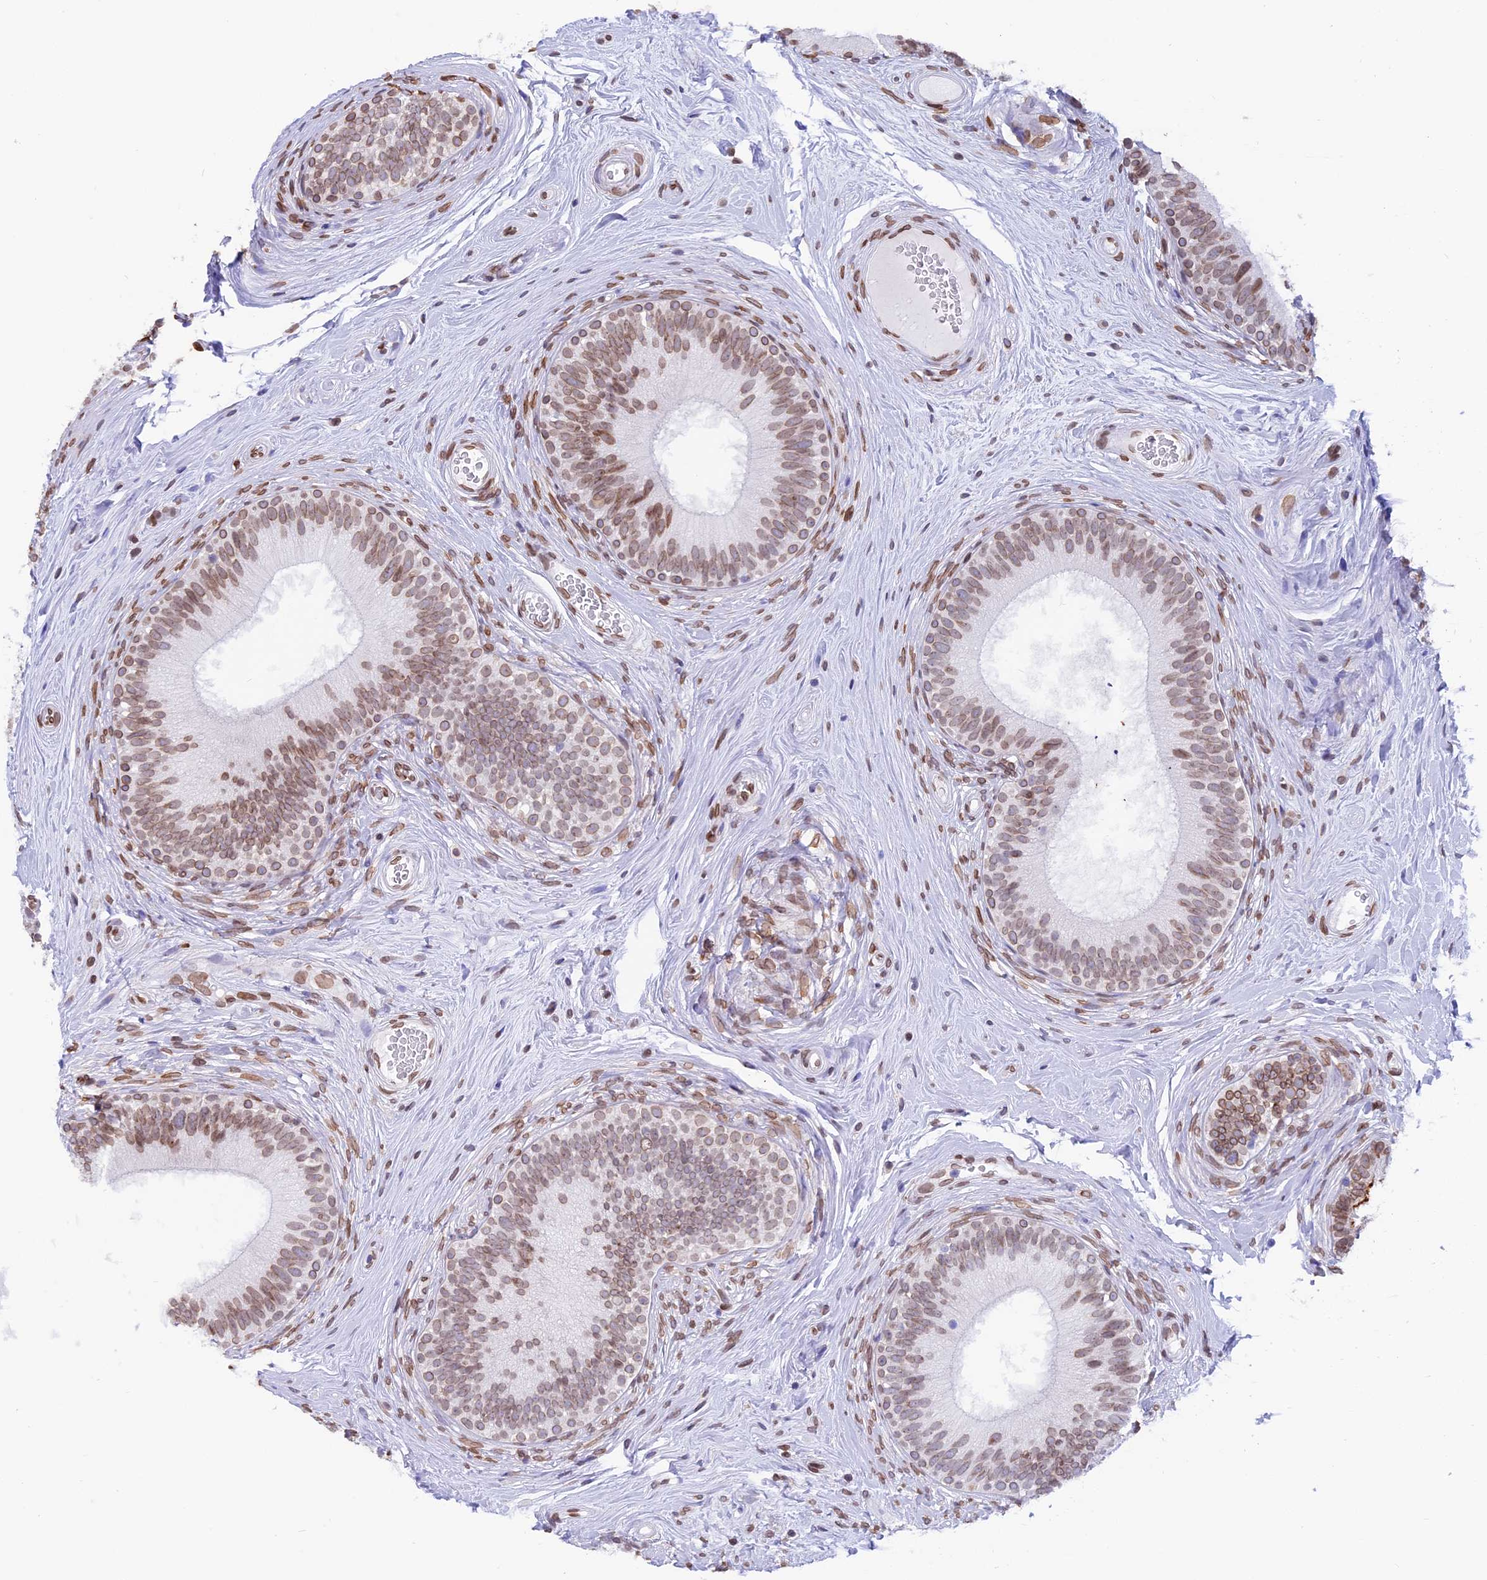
{"staining": {"intensity": "moderate", "quantity": "25%-75%", "location": "nuclear"}, "tissue": "epididymis", "cell_type": "Glandular cells", "image_type": "normal", "snomed": [{"axis": "morphology", "description": "Normal tissue, NOS"}, {"axis": "topography", "description": "Epididymis"}], "caption": "This is an image of immunohistochemistry (IHC) staining of normal epididymis, which shows moderate staining in the nuclear of glandular cells.", "gene": "TMPRSS7", "patient": {"sex": "male", "age": 33}}